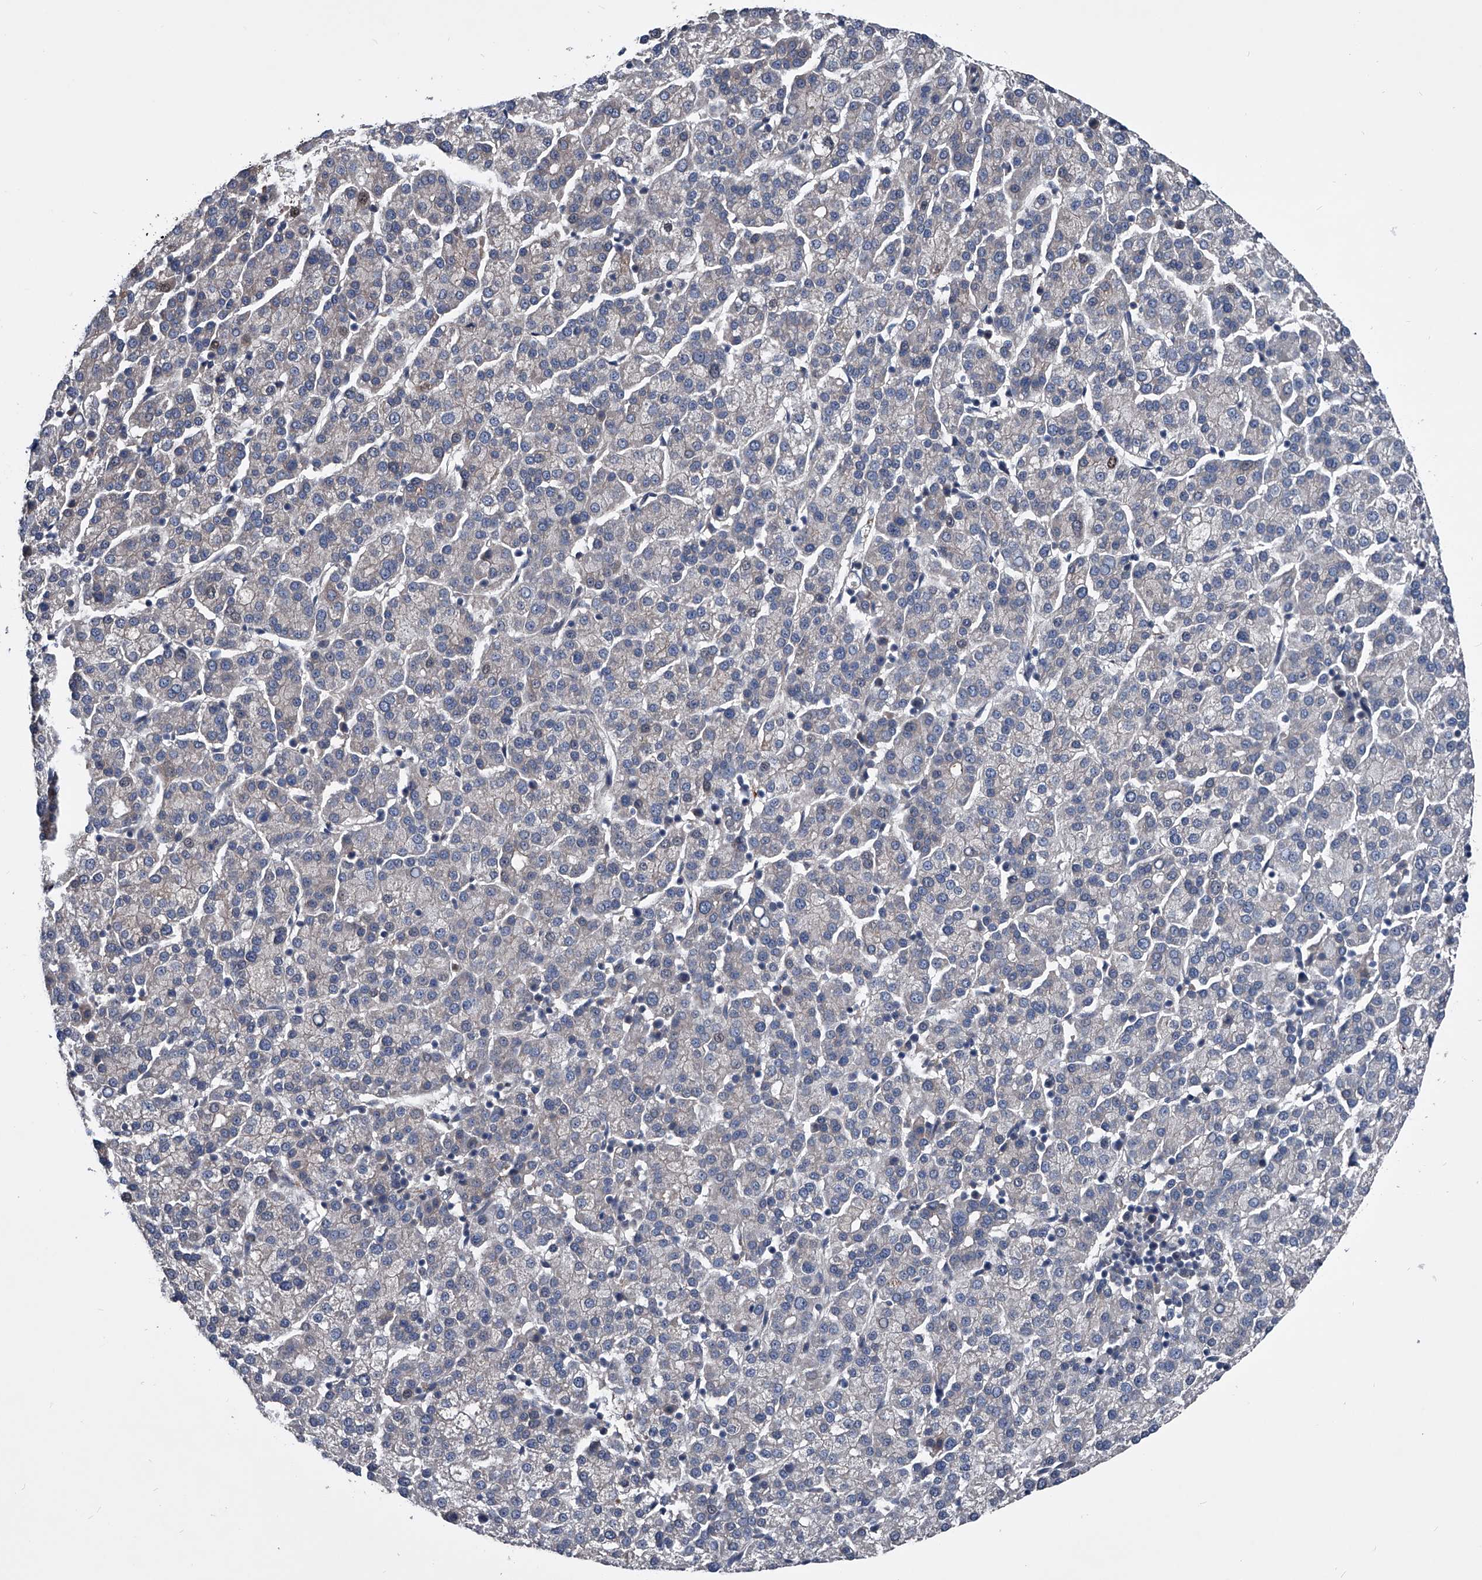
{"staining": {"intensity": "negative", "quantity": "none", "location": "none"}, "tissue": "liver cancer", "cell_type": "Tumor cells", "image_type": "cancer", "snomed": [{"axis": "morphology", "description": "Carcinoma, Hepatocellular, NOS"}, {"axis": "topography", "description": "Liver"}], "caption": "Immunohistochemistry photomicrograph of neoplastic tissue: liver cancer stained with DAB demonstrates no significant protein positivity in tumor cells. (Stains: DAB IHC with hematoxylin counter stain, Microscopy: brightfield microscopy at high magnification).", "gene": "KIF13A", "patient": {"sex": "female", "age": 58}}